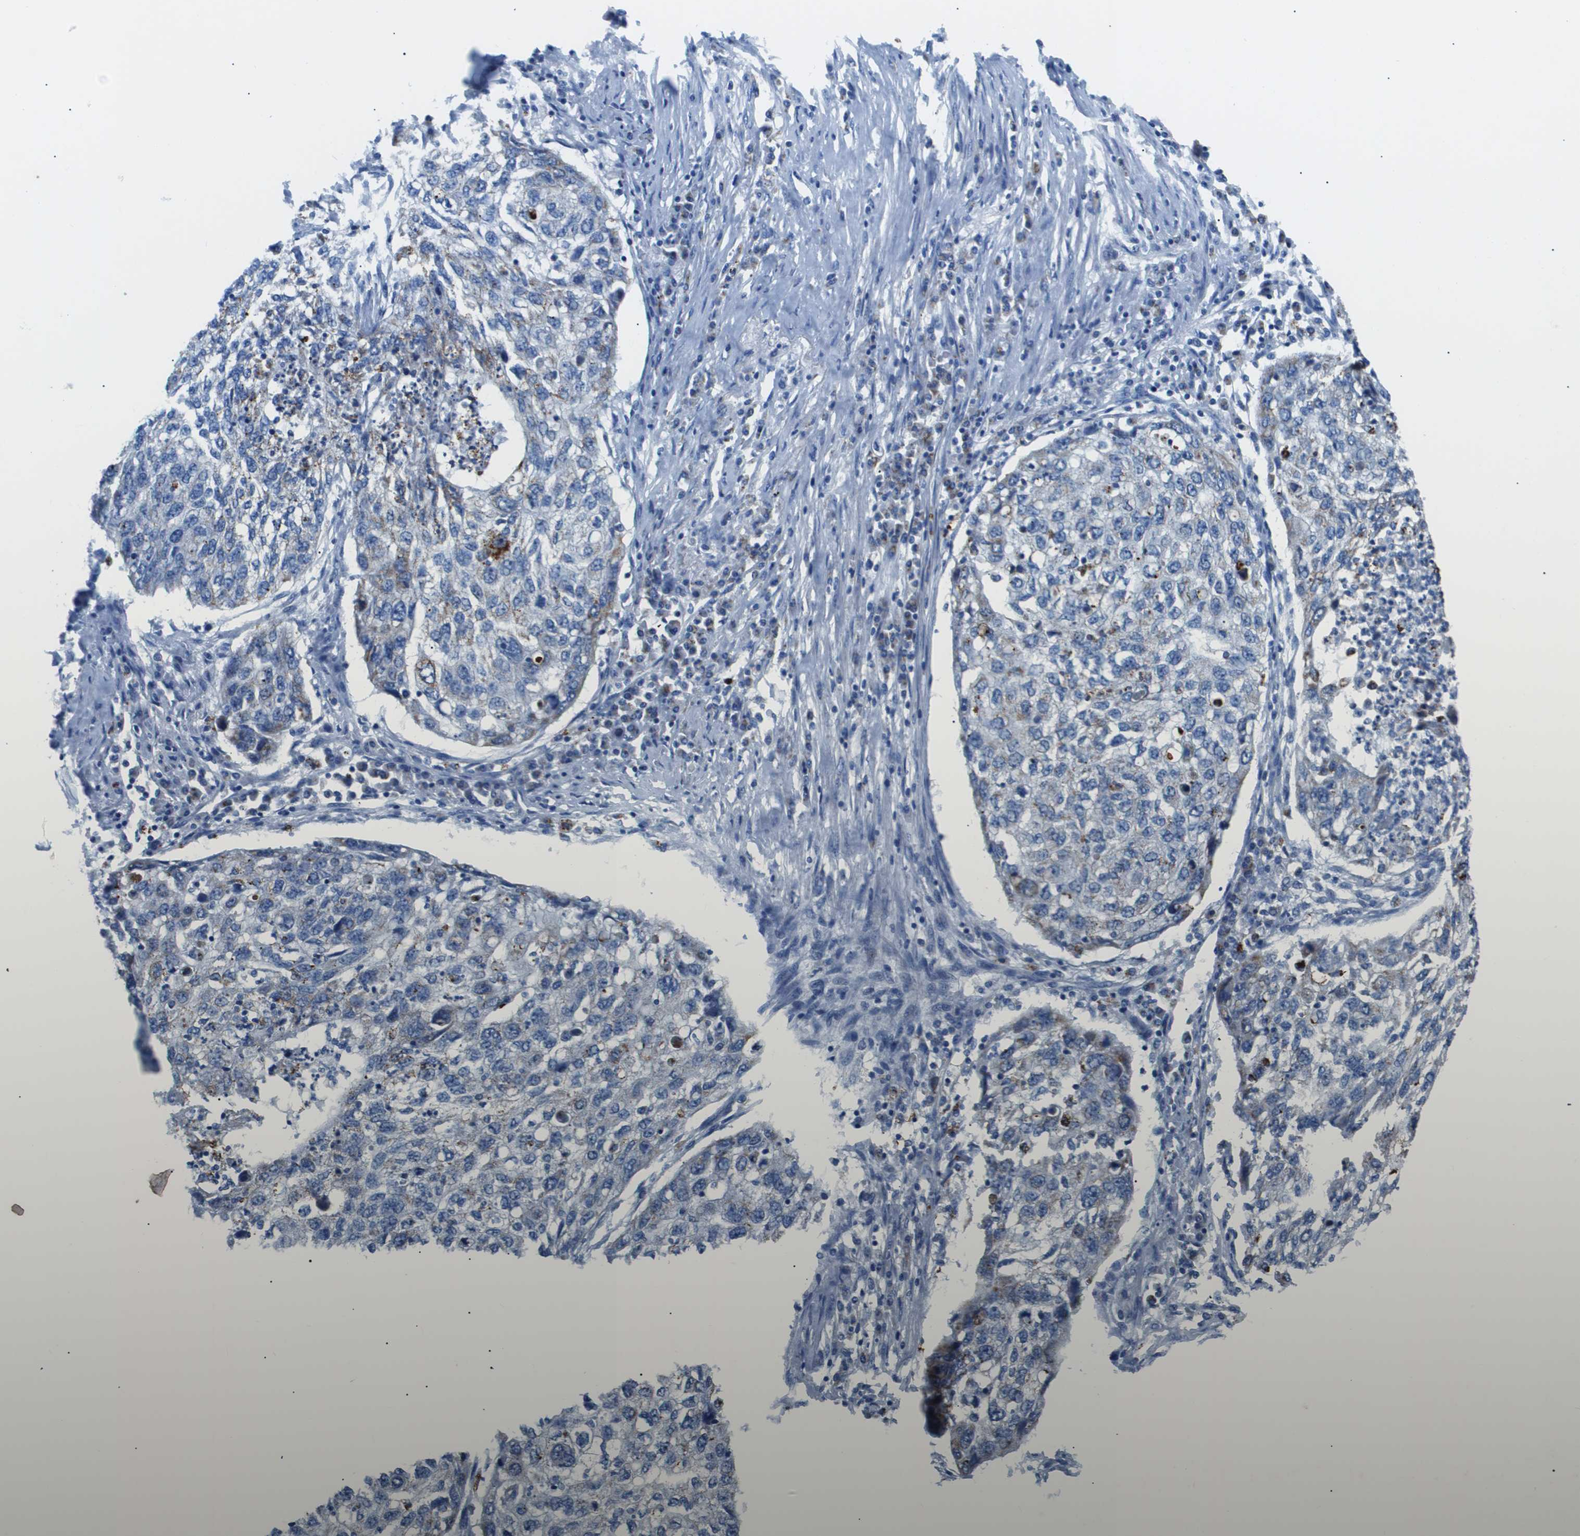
{"staining": {"intensity": "weak", "quantity": "<25%", "location": "cytoplasmic/membranous"}, "tissue": "lung cancer", "cell_type": "Tumor cells", "image_type": "cancer", "snomed": [{"axis": "morphology", "description": "Squamous cell carcinoma, NOS"}, {"axis": "topography", "description": "Lung"}], "caption": "Tumor cells show no significant positivity in lung cancer (squamous cell carcinoma).", "gene": "ZDHHC3", "patient": {"sex": "female", "age": 63}}